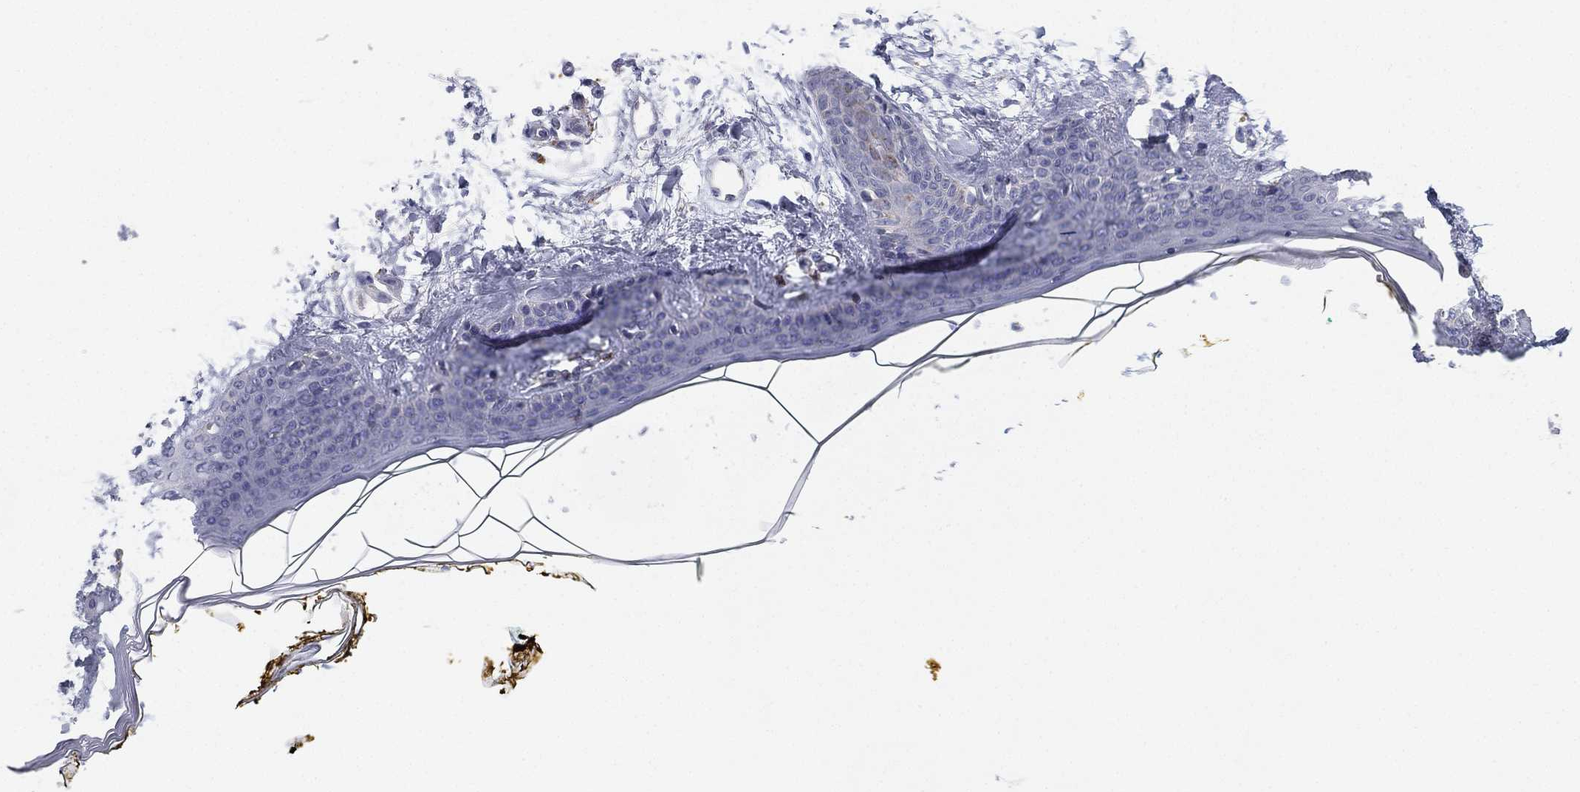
{"staining": {"intensity": "negative", "quantity": "none", "location": "none"}, "tissue": "skin", "cell_type": "Fibroblasts", "image_type": "normal", "snomed": [{"axis": "morphology", "description": "Normal tissue, NOS"}, {"axis": "topography", "description": "Skin"}], "caption": "IHC of benign human skin displays no staining in fibroblasts. (Stains: DAB (3,3'-diaminobenzidine) IHC with hematoxylin counter stain, Microscopy: brightfield microscopy at high magnification).", "gene": "NPC2", "patient": {"sex": "female", "age": 34}}